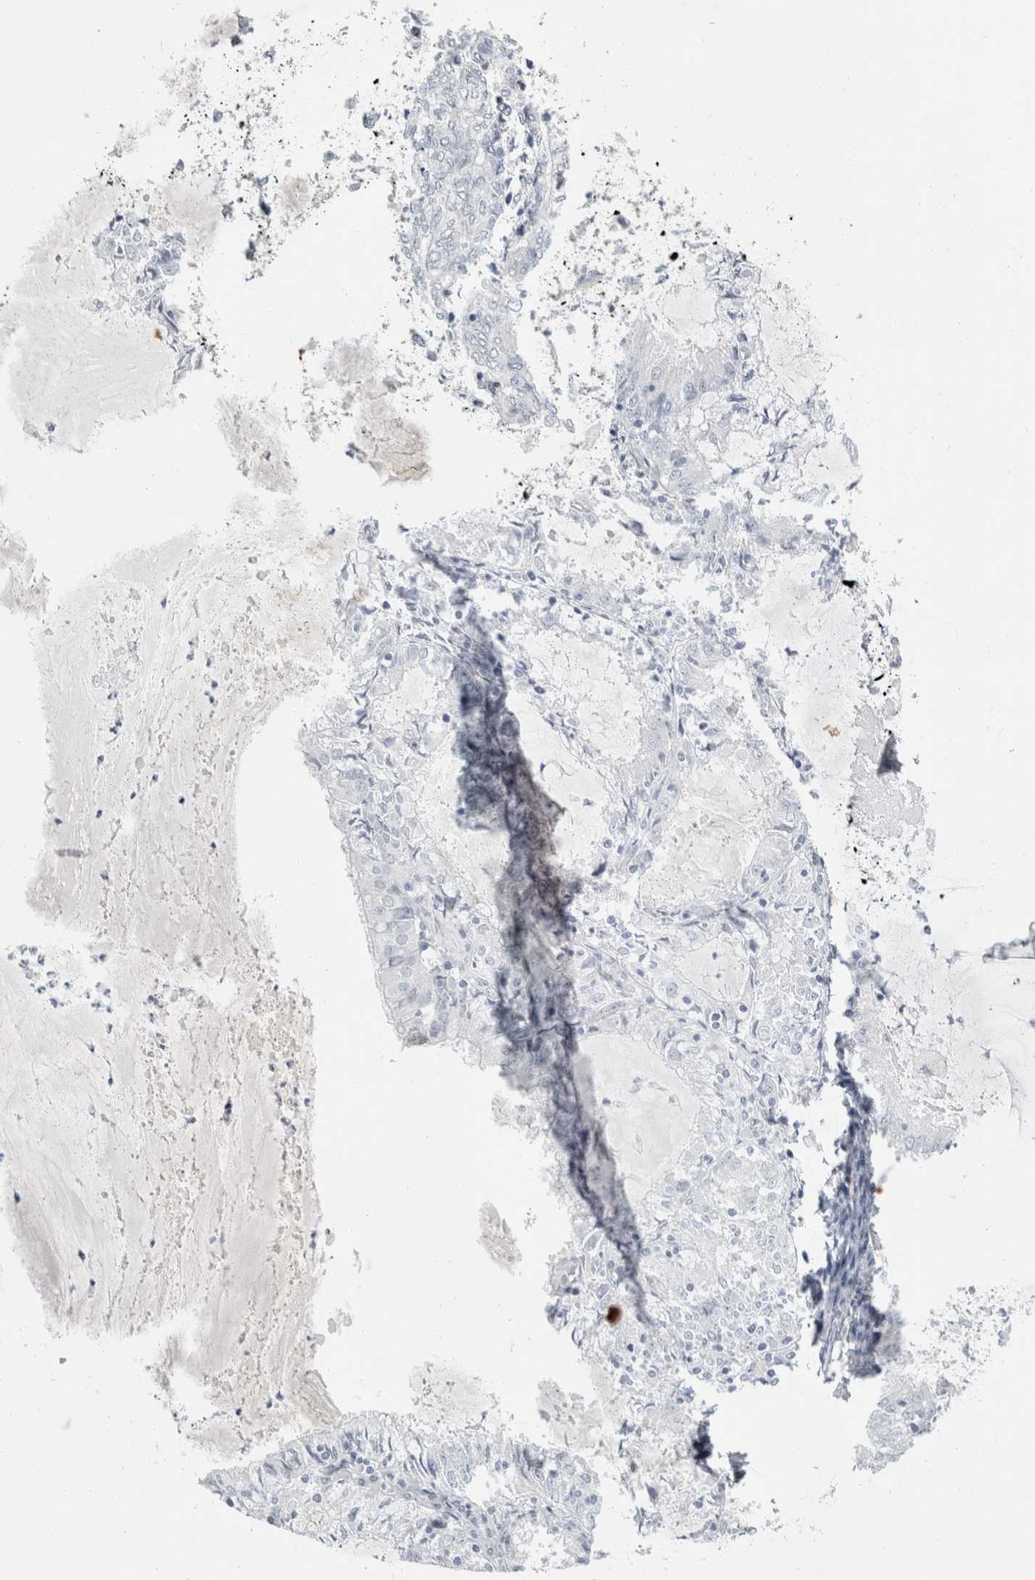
{"staining": {"intensity": "negative", "quantity": "none", "location": "none"}, "tissue": "endometrial cancer", "cell_type": "Tumor cells", "image_type": "cancer", "snomed": [{"axis": "morphology", "description": "Adenocarcinoma, NOS"}, {"axis": "topography", "description": "Endometrium"}], "caption": "Human adenocarcinoma (endometrial) stained for a protein using IHC exhibits no expression in tumor cells.", "gene": "FXYD7", "patient": {"sex": "female", "age": 57}}